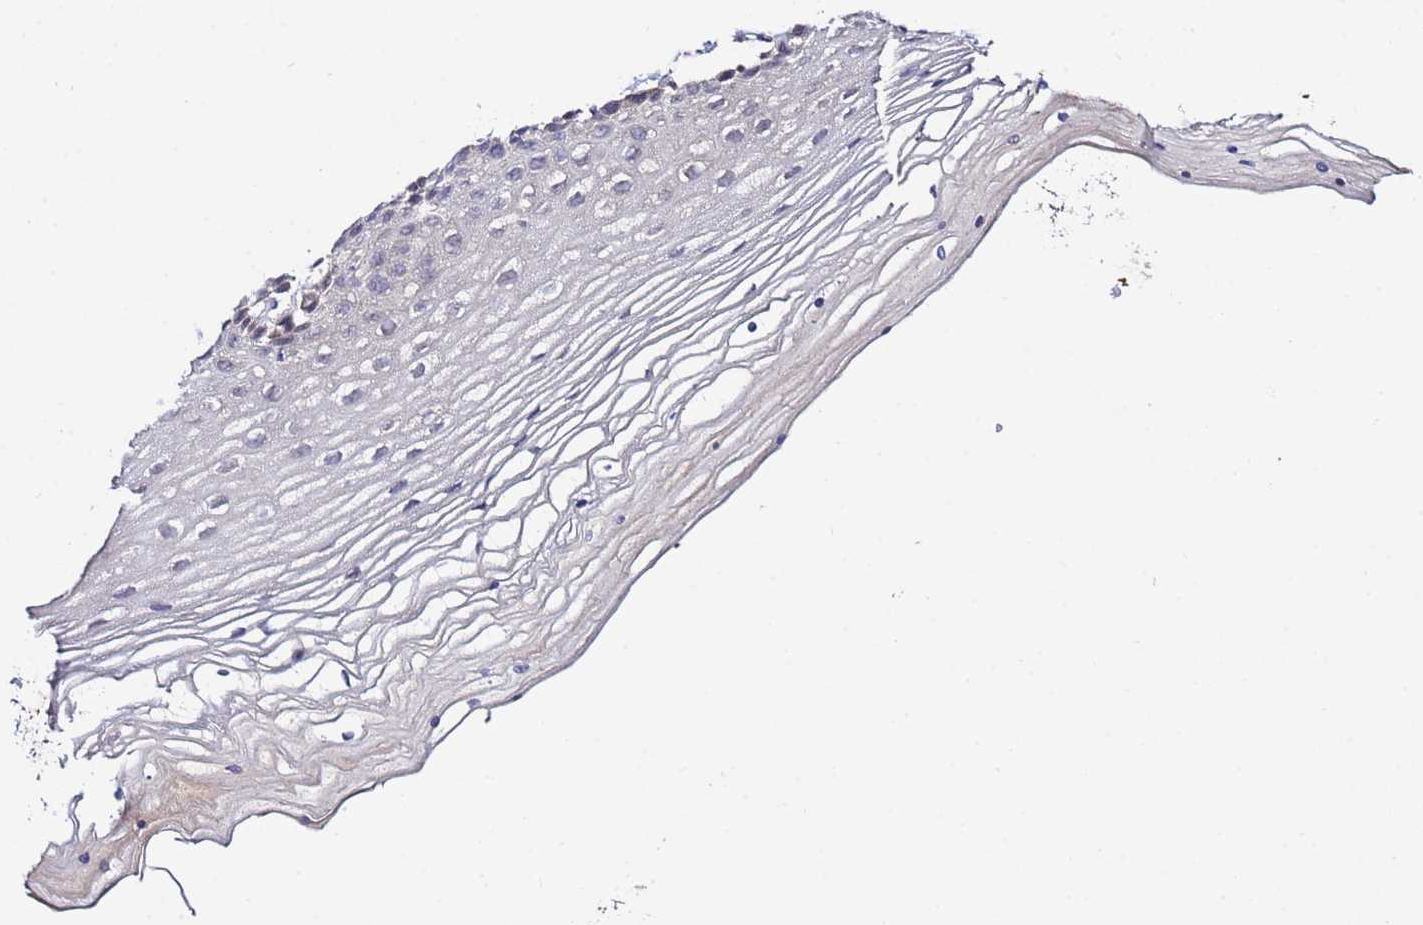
{"staining": {"intensity": "negative", "quantity": "none", "location": "none"}, "tissue": "vagina", "cell_type": "Squamous epithelial cells", "image_type": "normal", "snomed": [{"axis": "morphology", "description": "Normal tissue, NOS"}, {"axis": "topography", "description": "Vagina"}], "caption": "The histopathology image shows no significant positivity in squamous epithelial cells of vagina. Nuclei are stained in blue.", "gene": "NAXE", "patient": {"sex": "female", "age": 46}}